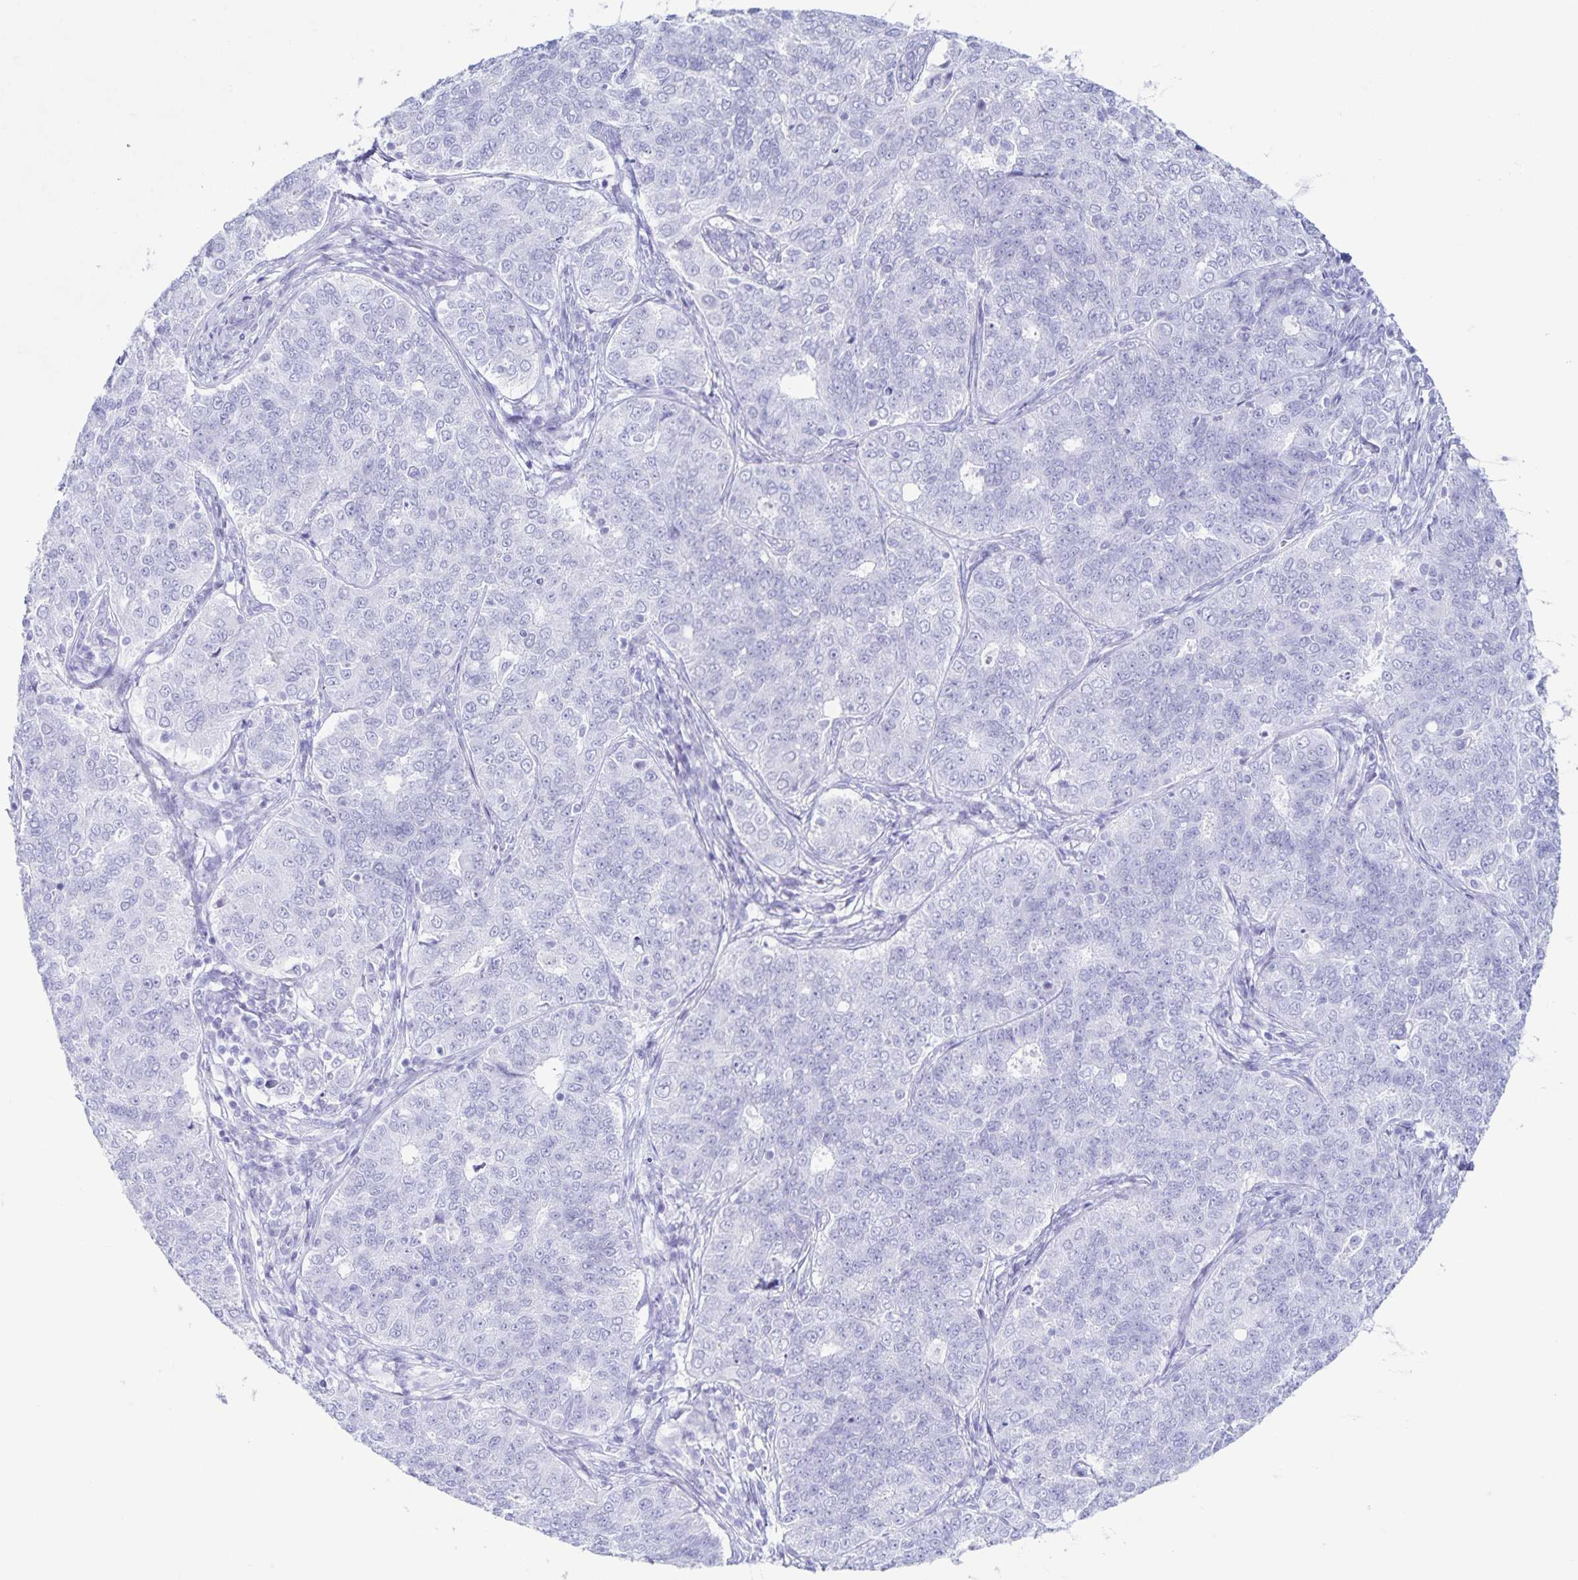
{"staining": {"intensity": "negative", "quantity": "none", "location": "none"}, "tissue": "endometrial cancer", "cell_type": "Tumor cells", "image_type": "cancer", "snomed": [{"axis": "morphology", "description": "Adenocarcinoma, NOS"}, {"axis": "topography", "description": "Endometrium"}], "caption": "The micrograph displays no significant positivity in tumor cells of endometrial cancer. (DAB IHC visualized using brightfield microscopy, high magnification).", "gene": "C12orf56", "patient": {"sex": "female", "age": 43}}